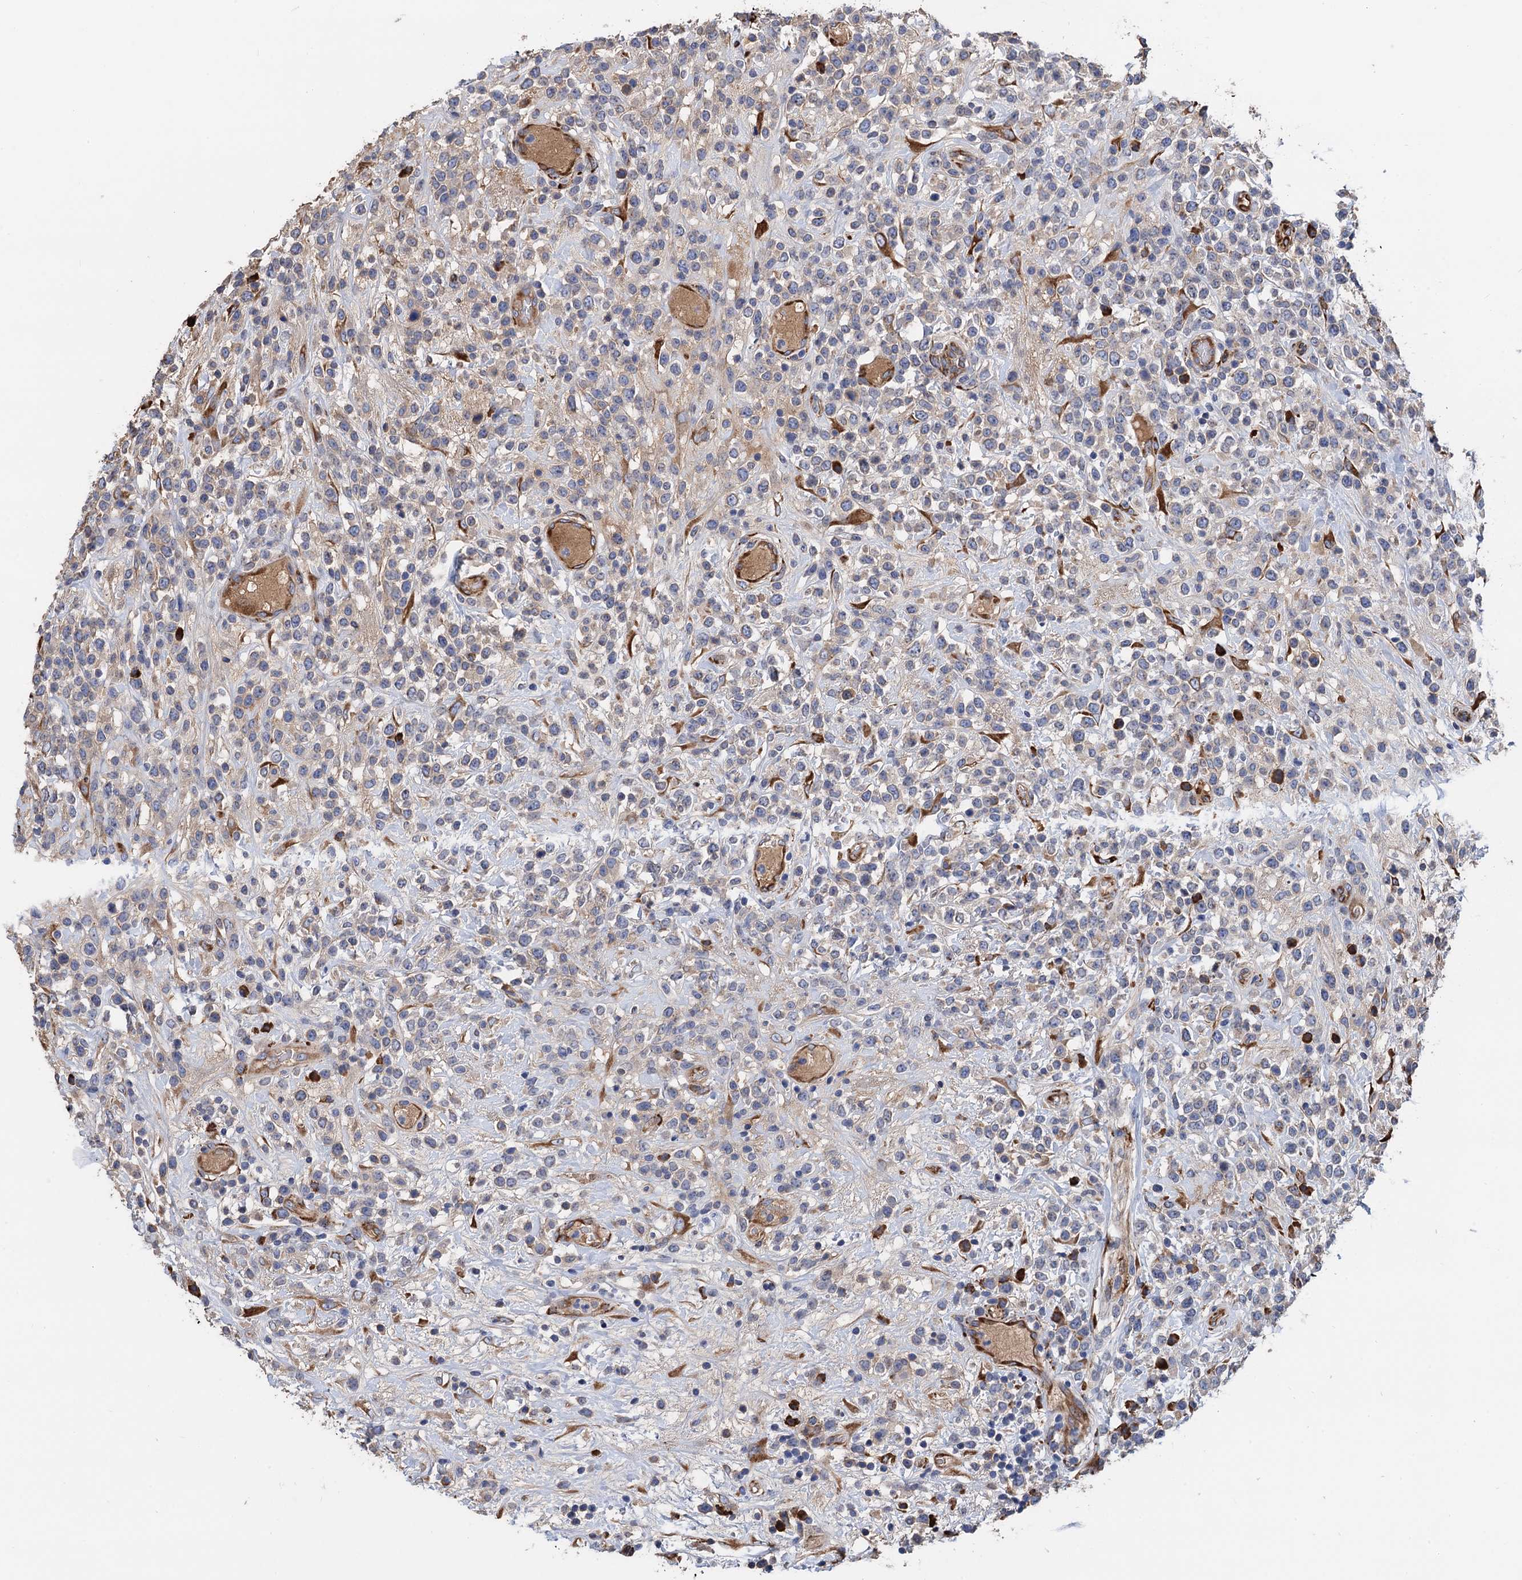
{"staining": {"intensity": "moderate", "quantity": "<25%", "location": "cytoplasmic/membranous"}, "tissue": "lymphoma", "cell_type": "Tumor cells", "image_type": "cancer", "snomed": [{"axis": "morphology", "description": "Malignant lymphoma, non-Hodgkin's type, High grade"}, {"axis": "topography", "description": "Colon"}], "caption": "Immunohistochemistry (IHC) staining of malignant lymphoma, non-Hodgkin's type (high-grade), which displays low levels of moderate cytoplasmic/membranous expression in approximately <25% of tumor cells indicating moderate cytoplasmic/membranous protein expression. The staining was performed using DAB (brown) for protein detection and nuclei were counterstained in hematoxylin (blue).", "gene": "CNNM1", "patient": {"sex": "female", "age": 53}}